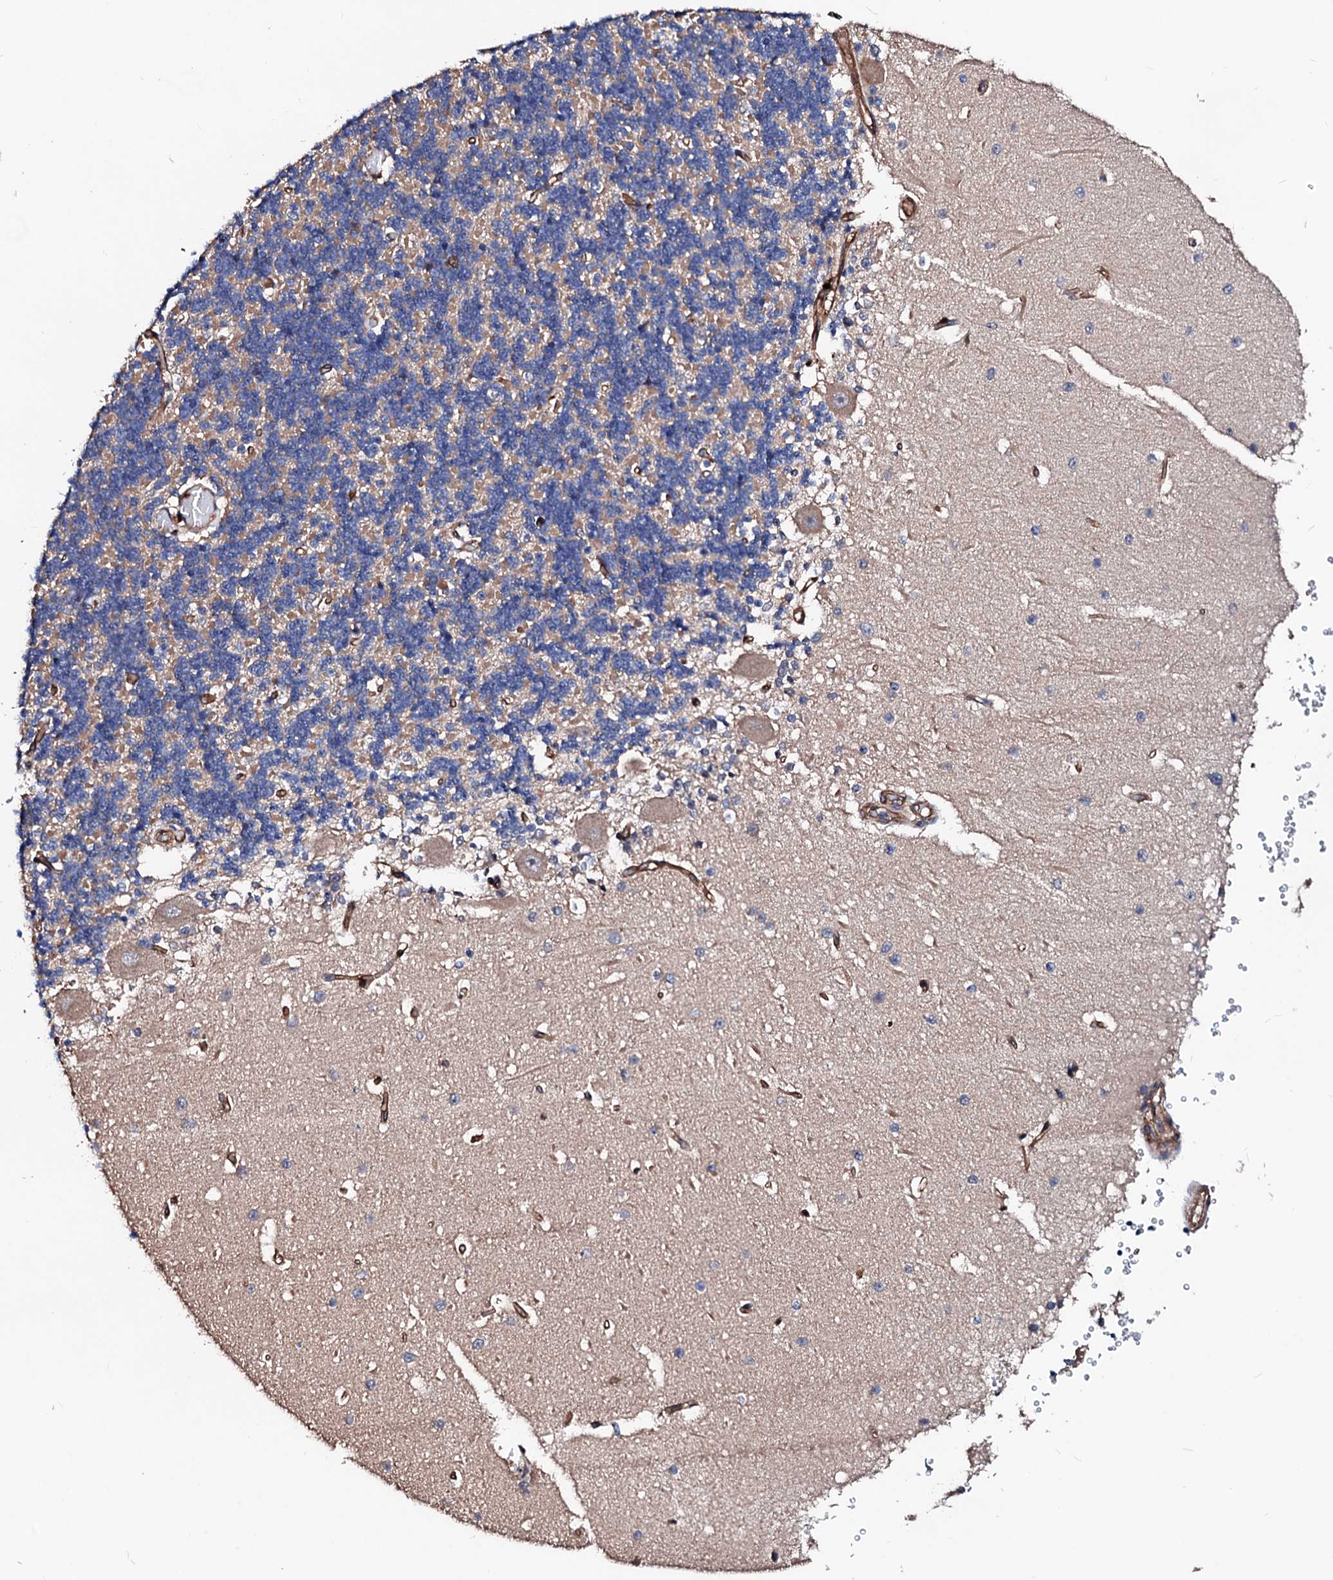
{"staining": {"intensity": "moderate", "quantity": "<25%", "location": "cytoplasmic/membranous"}, "tissue": "cerebellum", "cell_type": "Cells in granular layer", "image_type": "normal", "snomed": [{"axis": "morphology", "description": "Normal tissue, NOS"}, {"axis": "topography", "description": "Cerebellum"}], "caption": "Immunohistochemistry (IHC) of benign human cerebellum exhibits low levels of moderate cytoplasmic/membranous expression in about <25% of cells in granular layer.", "gene": "TBCEL", "patient": {"sex": "male", "age": 37}}